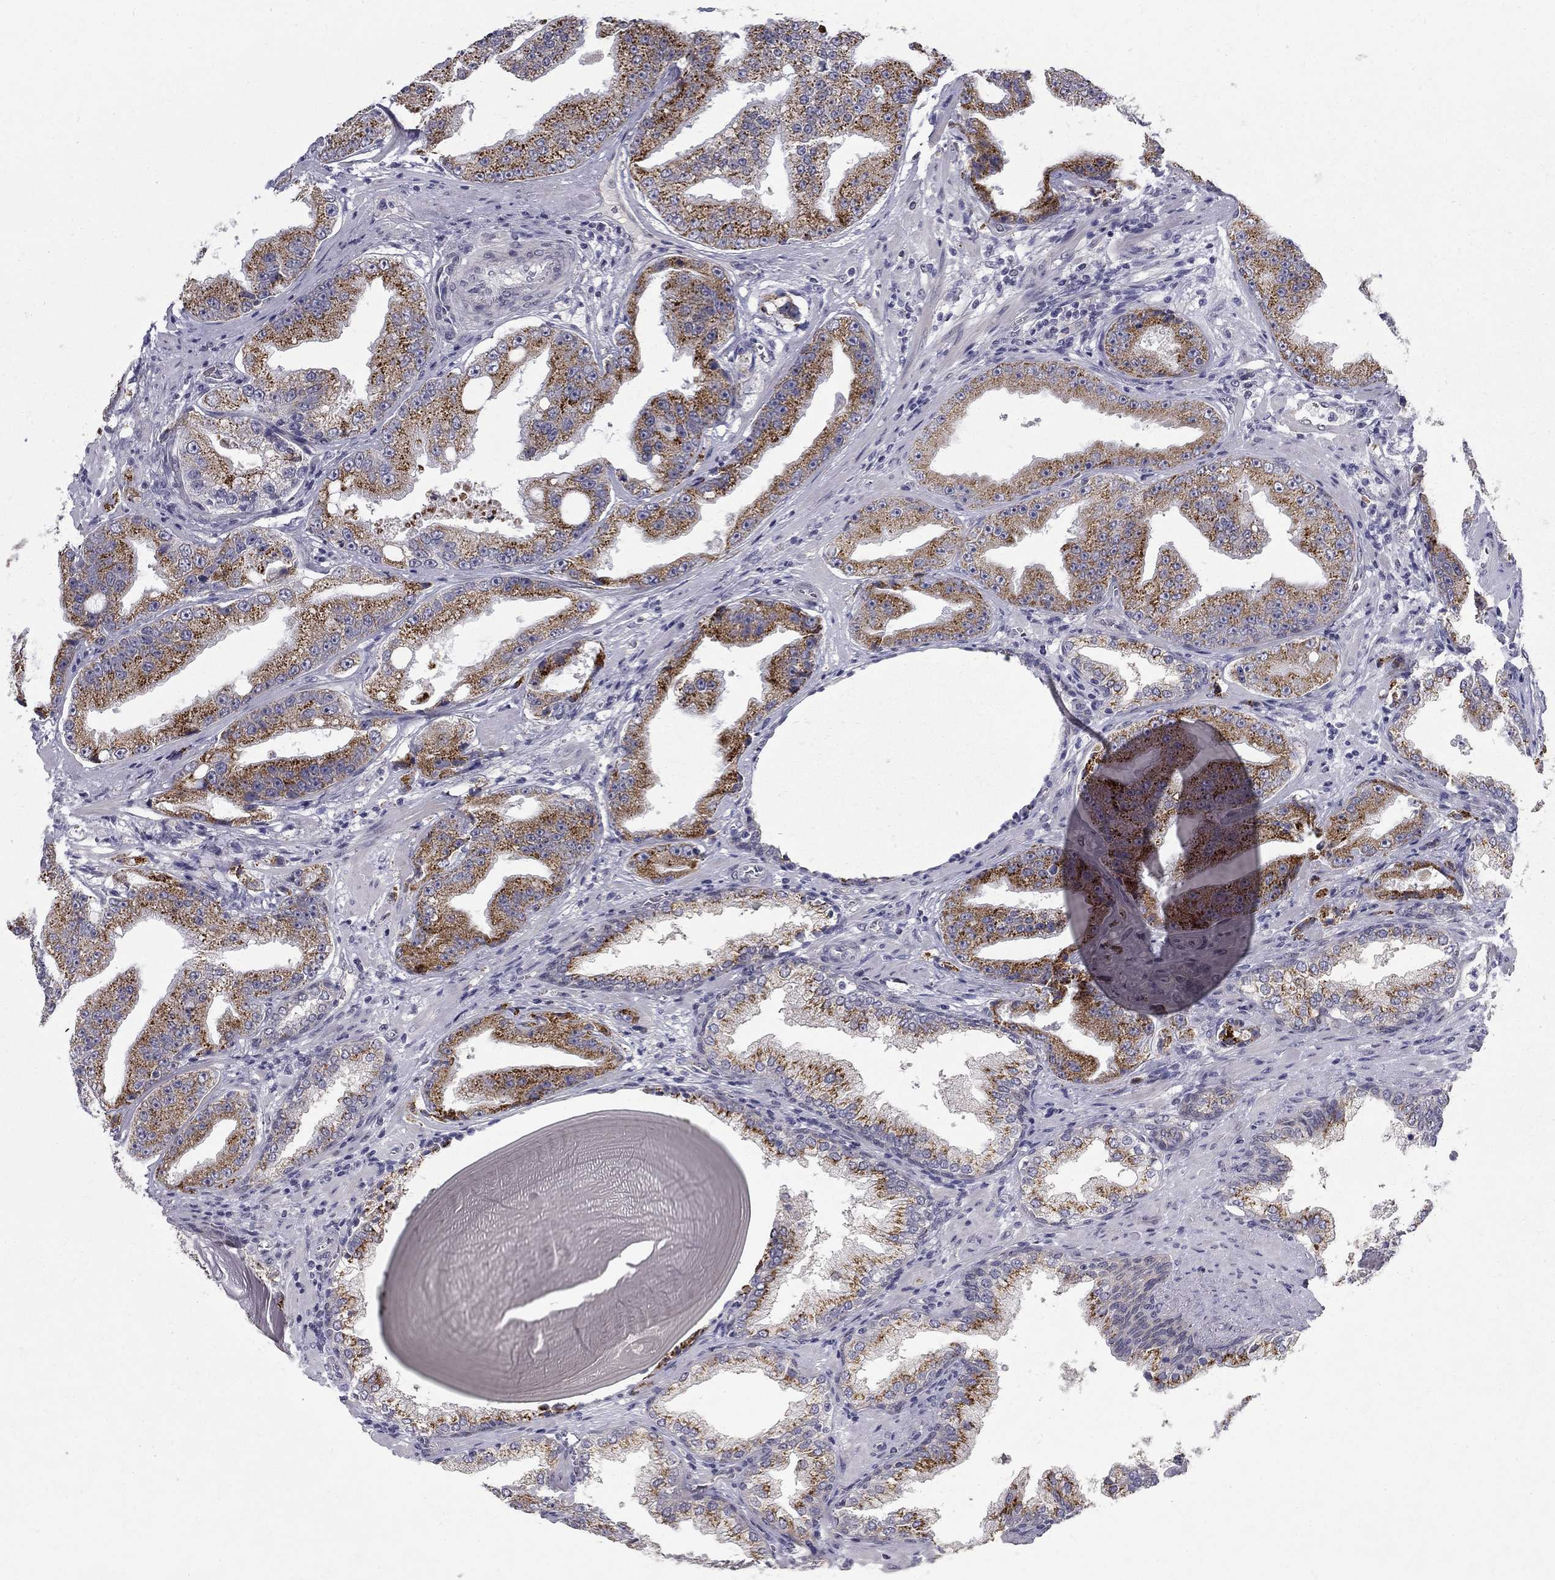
{"staining": {"intensity": "strong", "quantity": "<25%", "location": "cytoplasmic/membranous"}, "tissue": "prostate cancer", "cell_type": "Tumor cells", "image_type": "cancer", "snomed": [{"axis": "morphology", "description": "Adenocarcinoma, Low grade"}, {"axis": "topography", "description": "Prostate"}], "caption": "Tumor cells display medium levels of strong cytoplasmic/membranous expression in approximately <25% of cells in human prostate cancer (low-grade adenocarcinoma). Nuclei are stained in blue.", "gene": "CLIC6", "patient": {"sex": "male", "age": 62}}